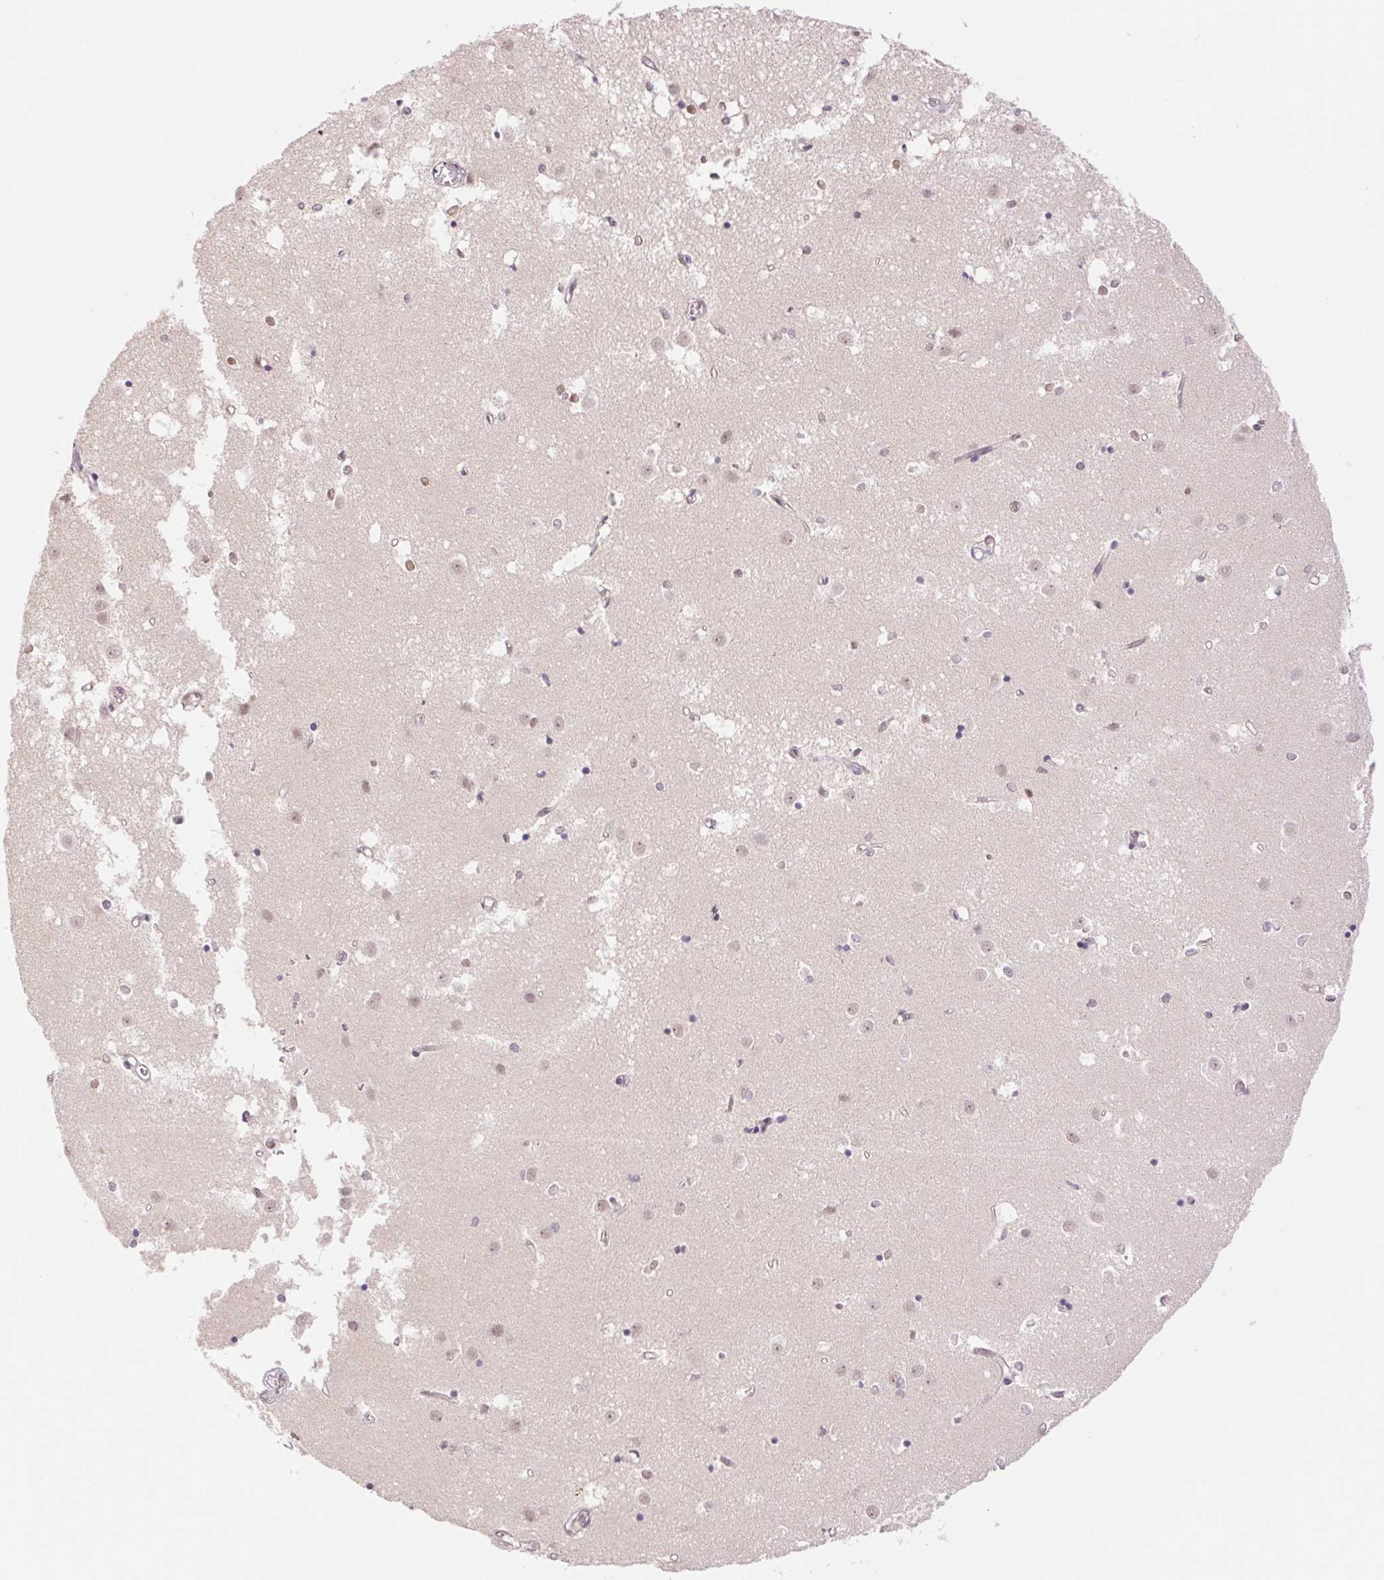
{"staining": {"intensity": "weak", "quantity": "25%-75%", "location": "nuclear"}, "tissue": "caudate", "cell_type": "Glial cells", "image_type": "normal", "snomed": [{"axis": "morphology", "description": "Normal tissue, NOS"}, {"axis": "topography", "description": "Lateral ventricle wall"}], "caption": "Approximately 25%-75% of glial cells in benign caudate demonstrate weak nuclear protein staining as visualized by brown immunohistochemical staining.", "gene": "RPRD1B", "patient": {"sex": "male", "age": 54}}